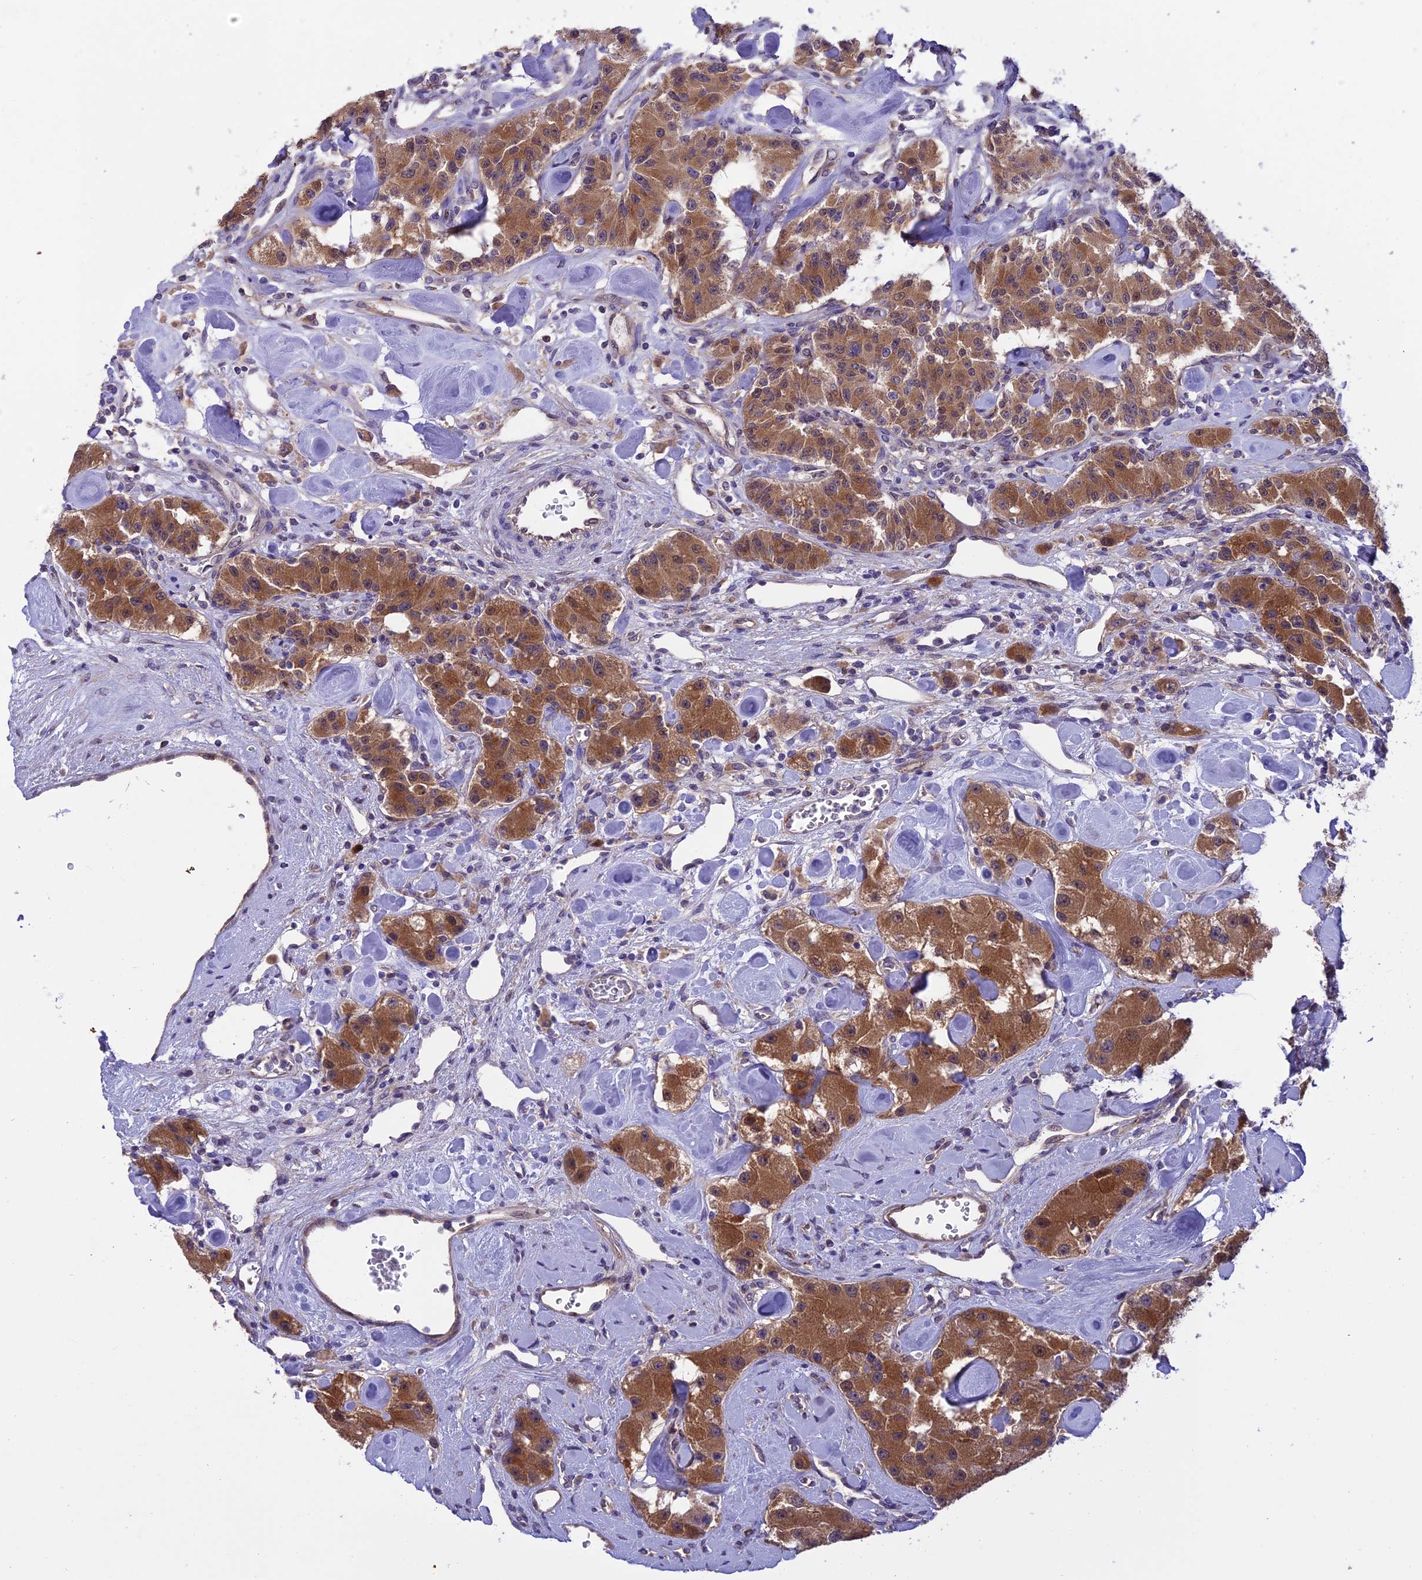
{"staining": {"intensity": "moderate", "quantity": ">75%", "location": "cytoplasmic/membranous"}, "tissue": "carcinoid", "cell_type": "Tumor cells", "image_type": "cancer", "snomed": [{"axis": "morphology", "description": "Carcinoid, malignant, NOS"}, {"axis": "topography", "description": "Pancreas"}], "caption": "Immunohistochemistry (IHC) image of neoplastic tissue: human carcinoid (malignant) stained using immunohistochemistry (IHC) displays medium levels of moderate protein expression localized specifically in the cytoplasmic/membranous of tumor cells, appearing as a cytoplasmic/membranous brown color.", "gene": "BORCS6", "patient": {"sex": "male", "age": 41}}